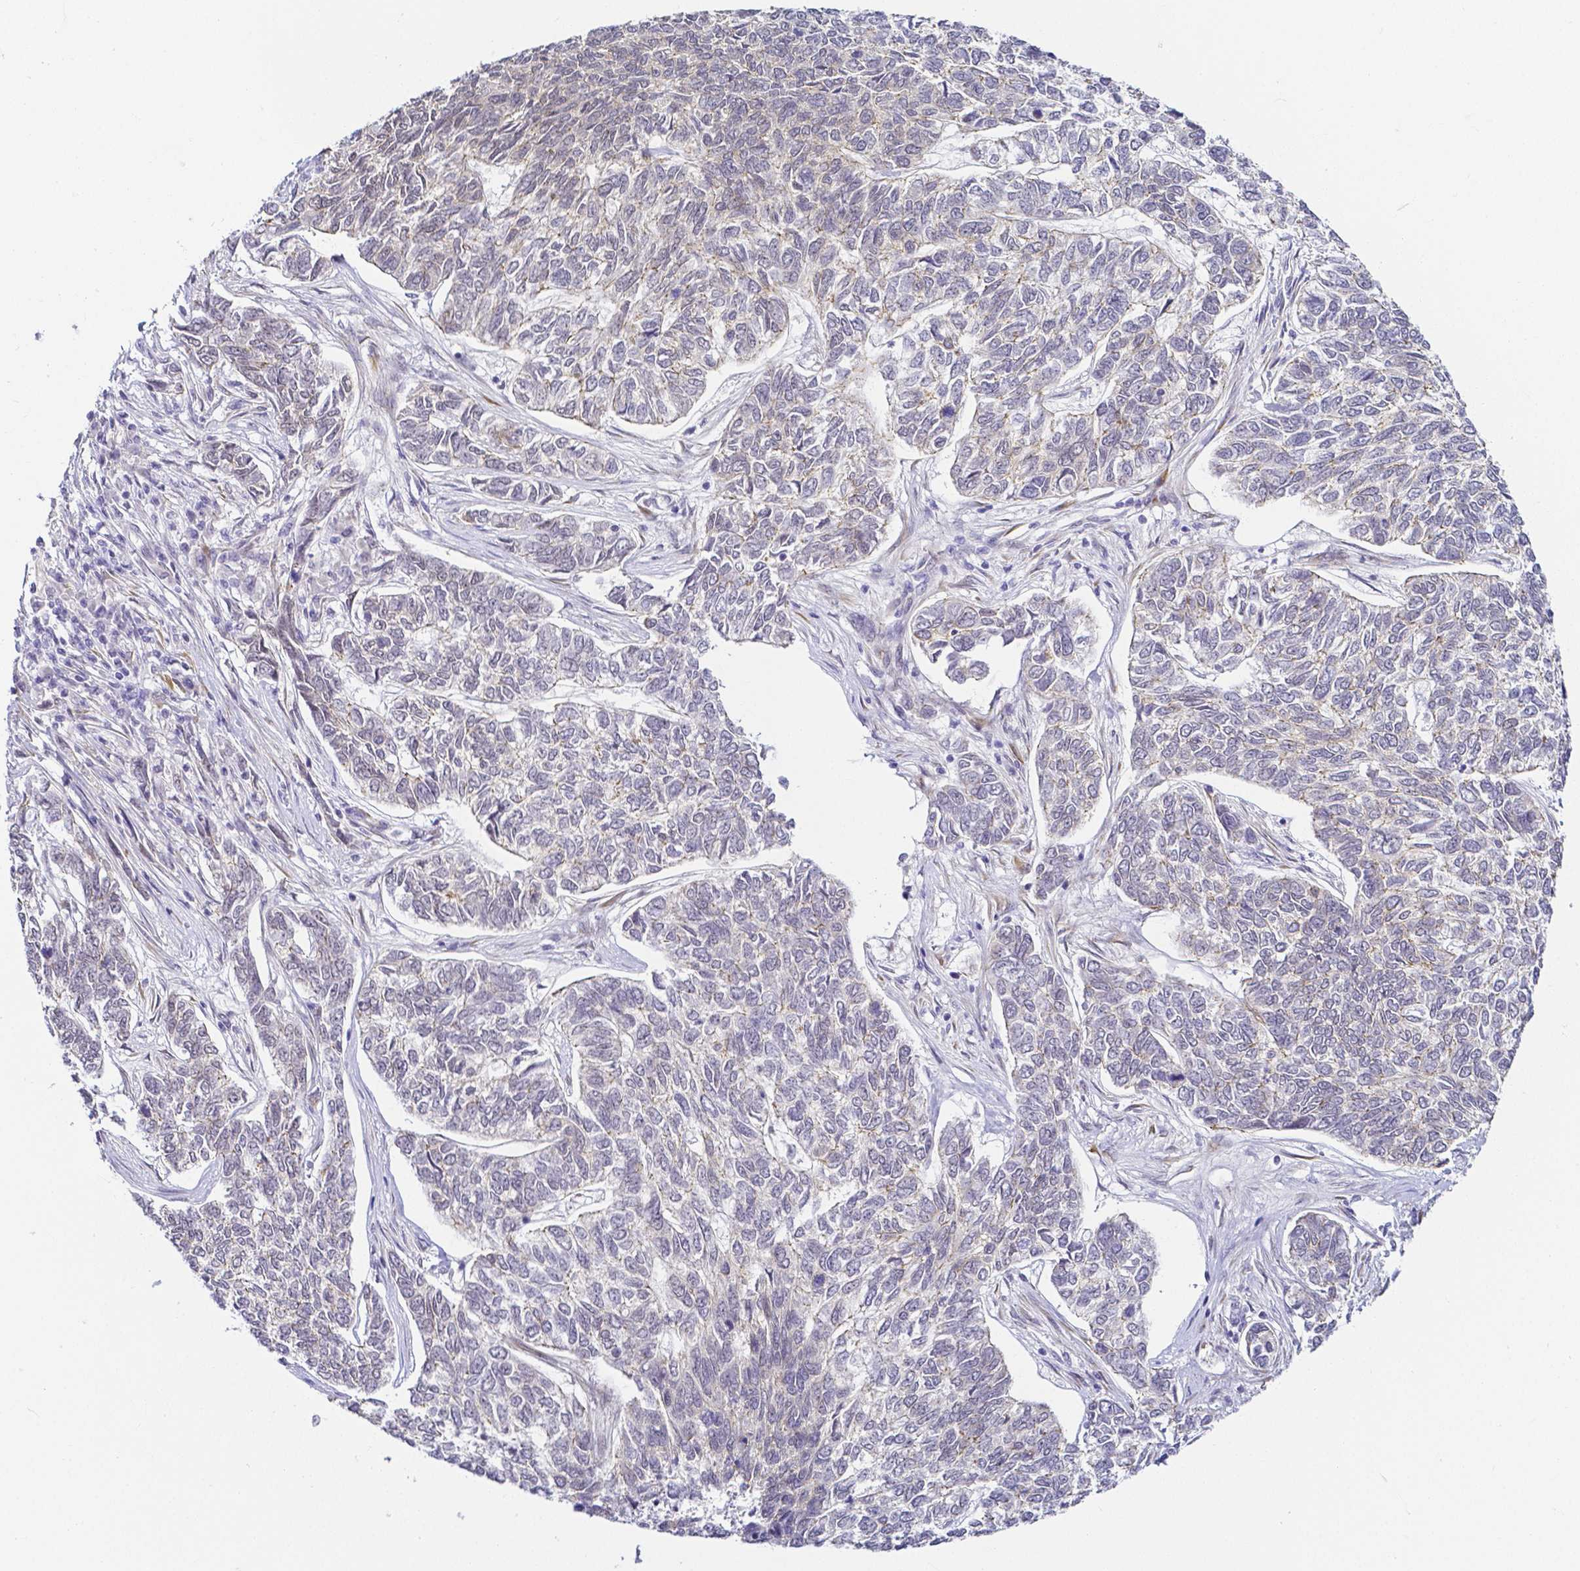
{"staining": {"intensity": "moderate", "quantity": "<25%", "location": "cytoplasmic/membranous"}, "tissue": "skin cancer", "cell_type": "Tumor cells", "image_type": "cancer", "snomed": [{"axis": "morphology", "description": "Basal cell carcinoma"}, {"axis": "topography", "description": "Skin"}], "caption": "Protein staining shows moderate cytoplasmic/membranous expression in approximately <25% of tumor cells in skin cancer (basal cell carcinoma).", "gene": "FAM83G", "patient": {"sex": "female", "age": 65}}